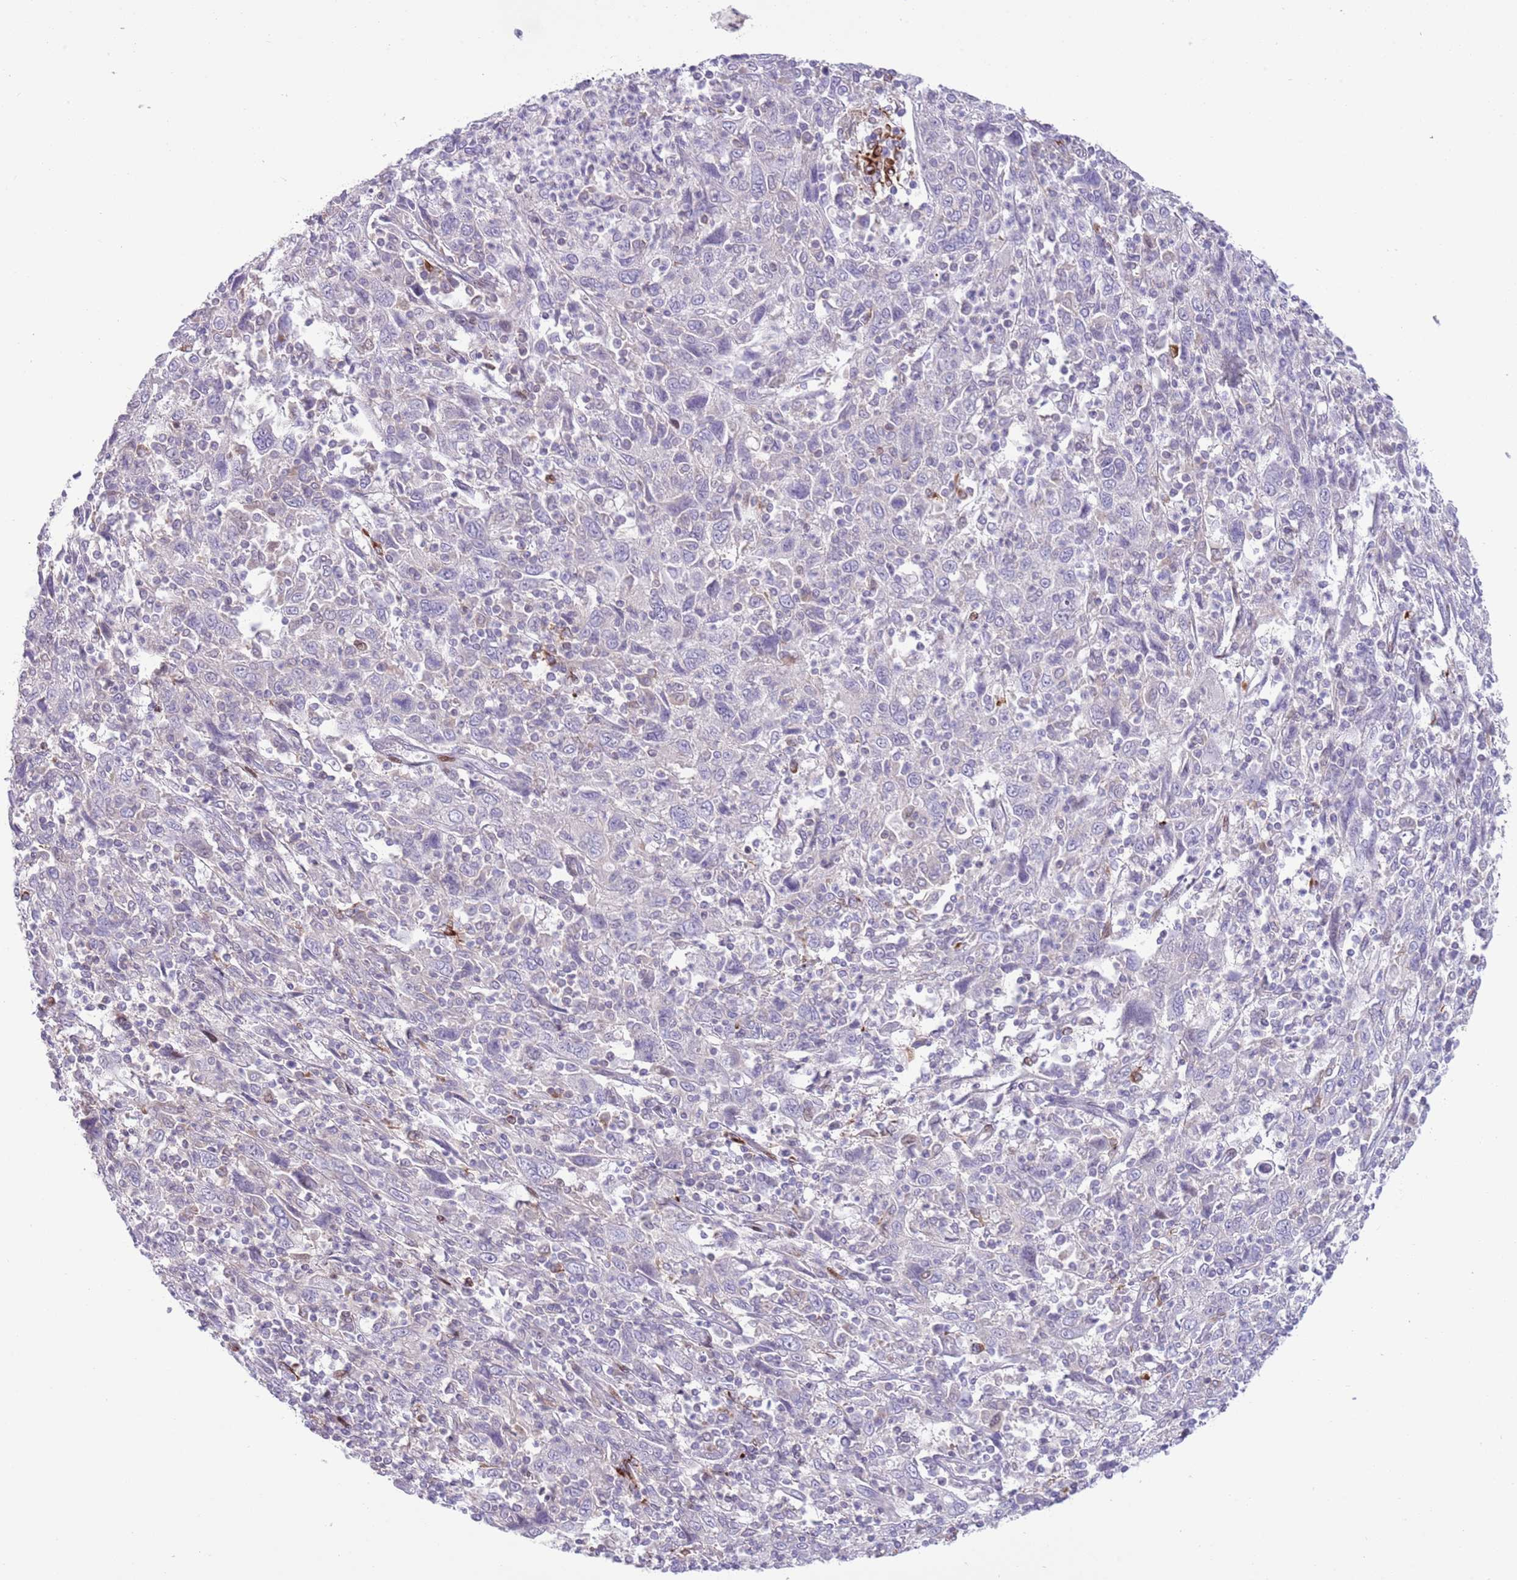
{"staining": {"intensity": "negative", "quantity": "none", "location": "none"}, "tissue": "cervical cancer", "cell_type": "Tumor cells", "image_type": "cancer", "snomed": [{"axis": "morphology", "description": "Squamous cell carcinoma, NOS"}, {"axis": "topography", "description": "Cervix"}], "caption": "There is no significant positivity in tumor cells of cervical squamous cell carcinoma.", "gene": "ANO8", "patient": {"sex": "female", "age": 46}}